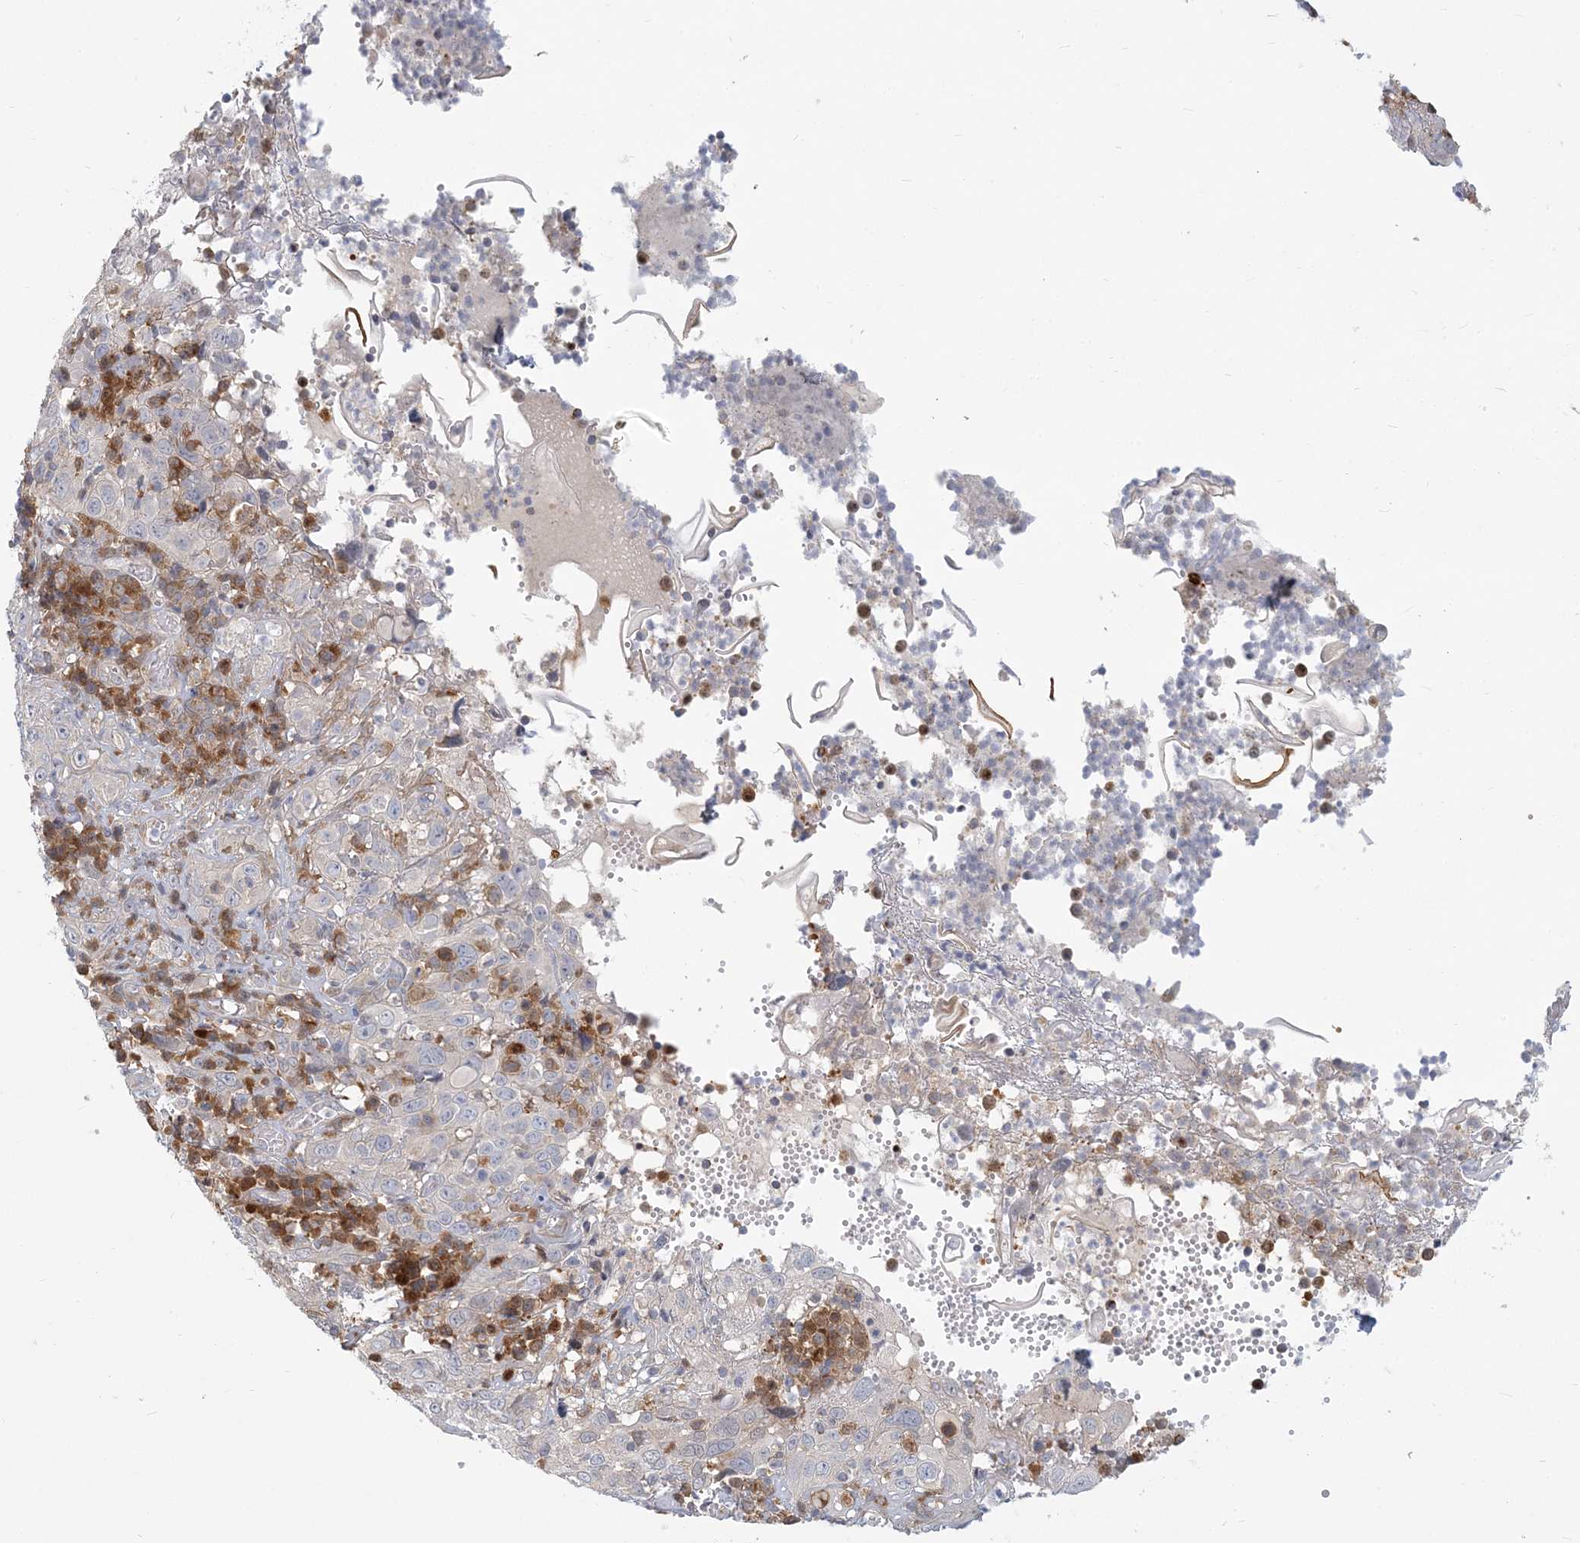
{"staining": {"intensity": "negative", "quantity": "none", "location": "none"}, "tissue": "cervical cancer", "cell_type": "Tumor cells", "image_type": "cancer", "snomed": [{"axis": "morphology", "description": "Squamous cell carcinoma, NOS"}, {"axis": "topography", "description": "Cervix"}], "caption": "Tumor cells are negative for brown protein staining in cervical cancer. The staining is performed using DAB brown chromogen with nuclei counter-stained in using hematoxylin.", "gene": "GMPPA", "patient": {"sex": "female", "age": 46}}